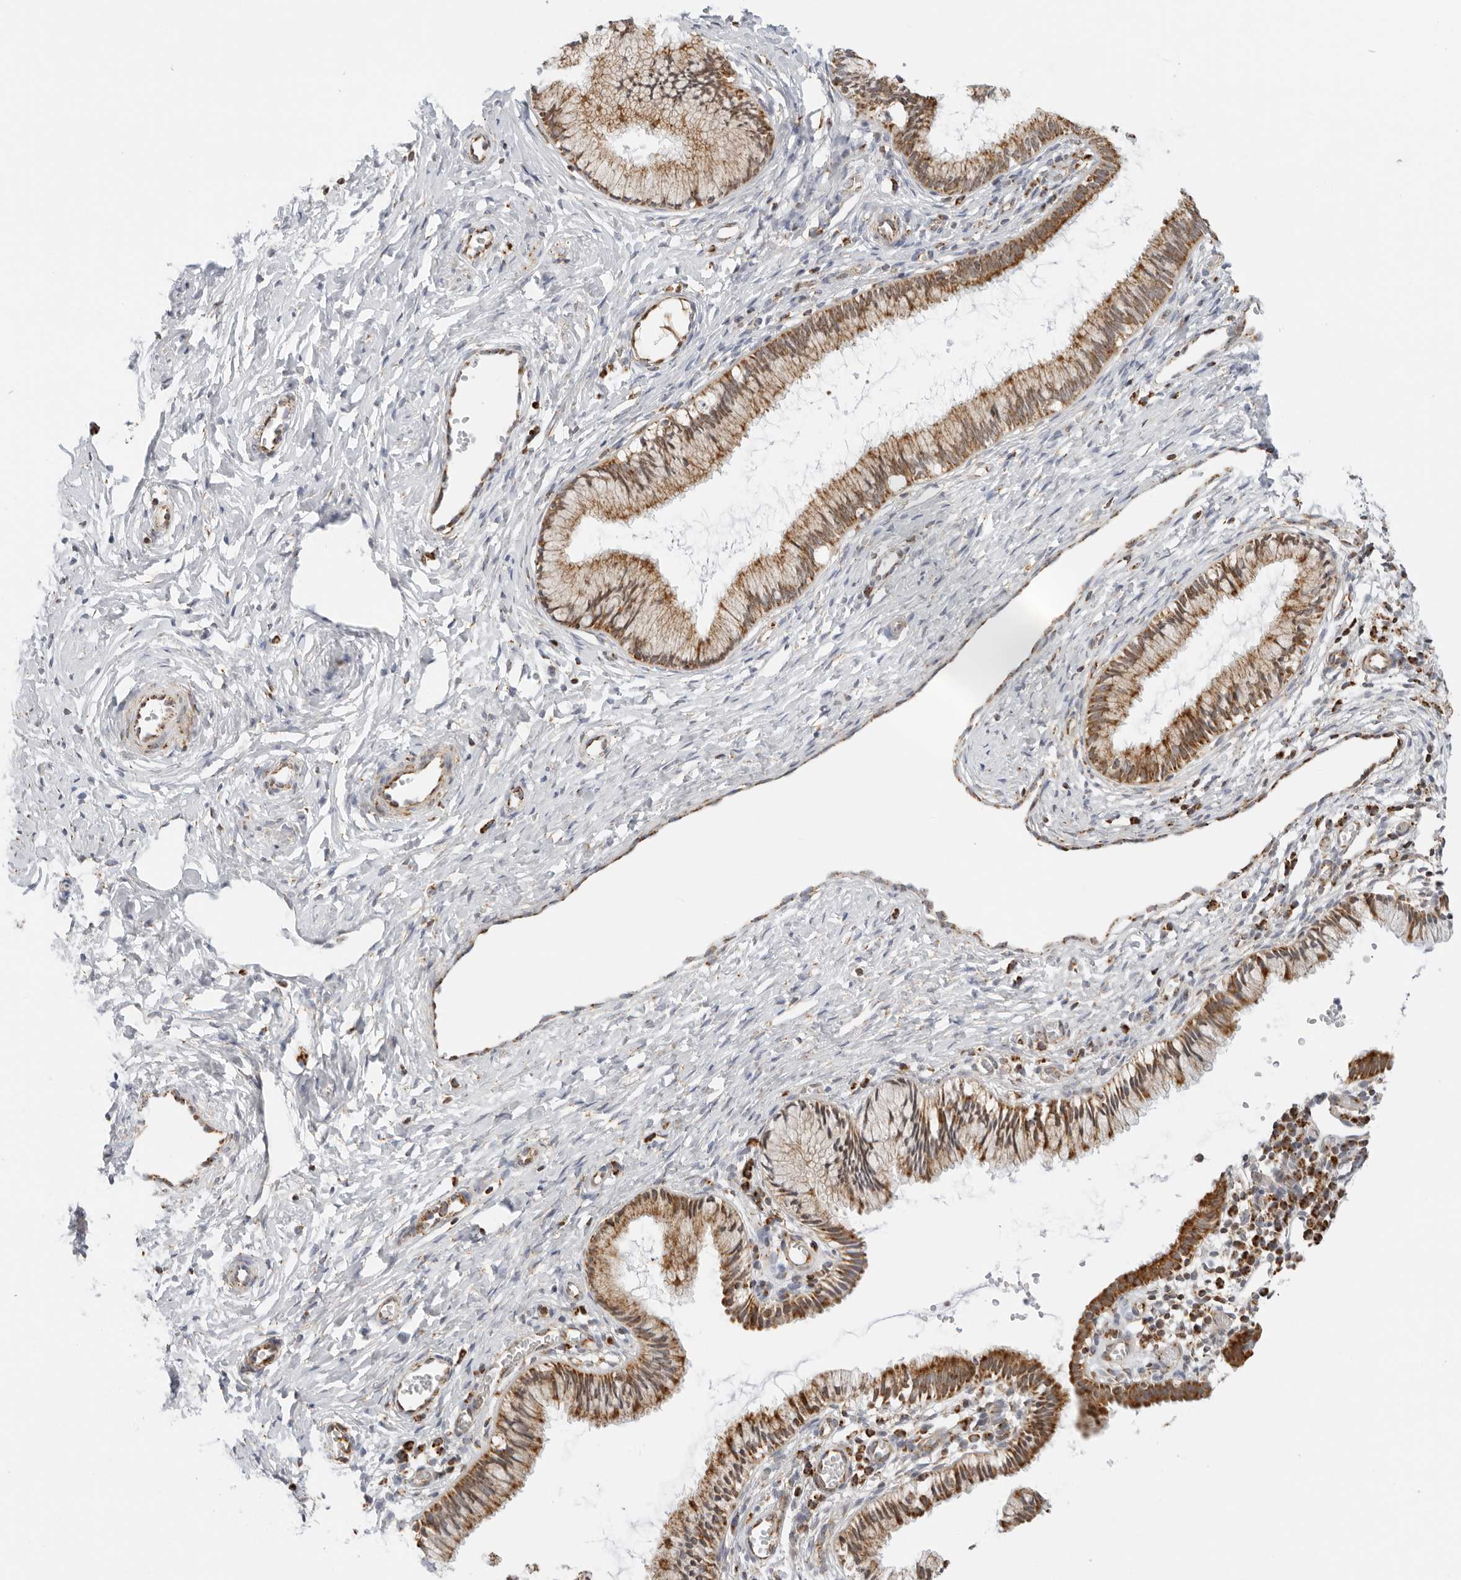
{"staining": {"intensity": "moderate", "quantity": "25%-75%", "location": "cytoplasmic/membranous"}, "tissue": "cervix", "cell_type": "Glandular cells", "image_type": "normal", "snomed": [{"axis": "morphology", "description": "Normal tissue, NOS"}, {"axis": "topography", "description": "Cervix"}], "caption": "Immunohistochemistry histopathology image of benign human cervix stained for a protein (brown), which shows medium levels of moderate cytoplasmic/membranous positivity in approximately 25%-75% of glandular cells.", "gene": "RC3H1", "patient": {"sex": "female", "age": 27}}